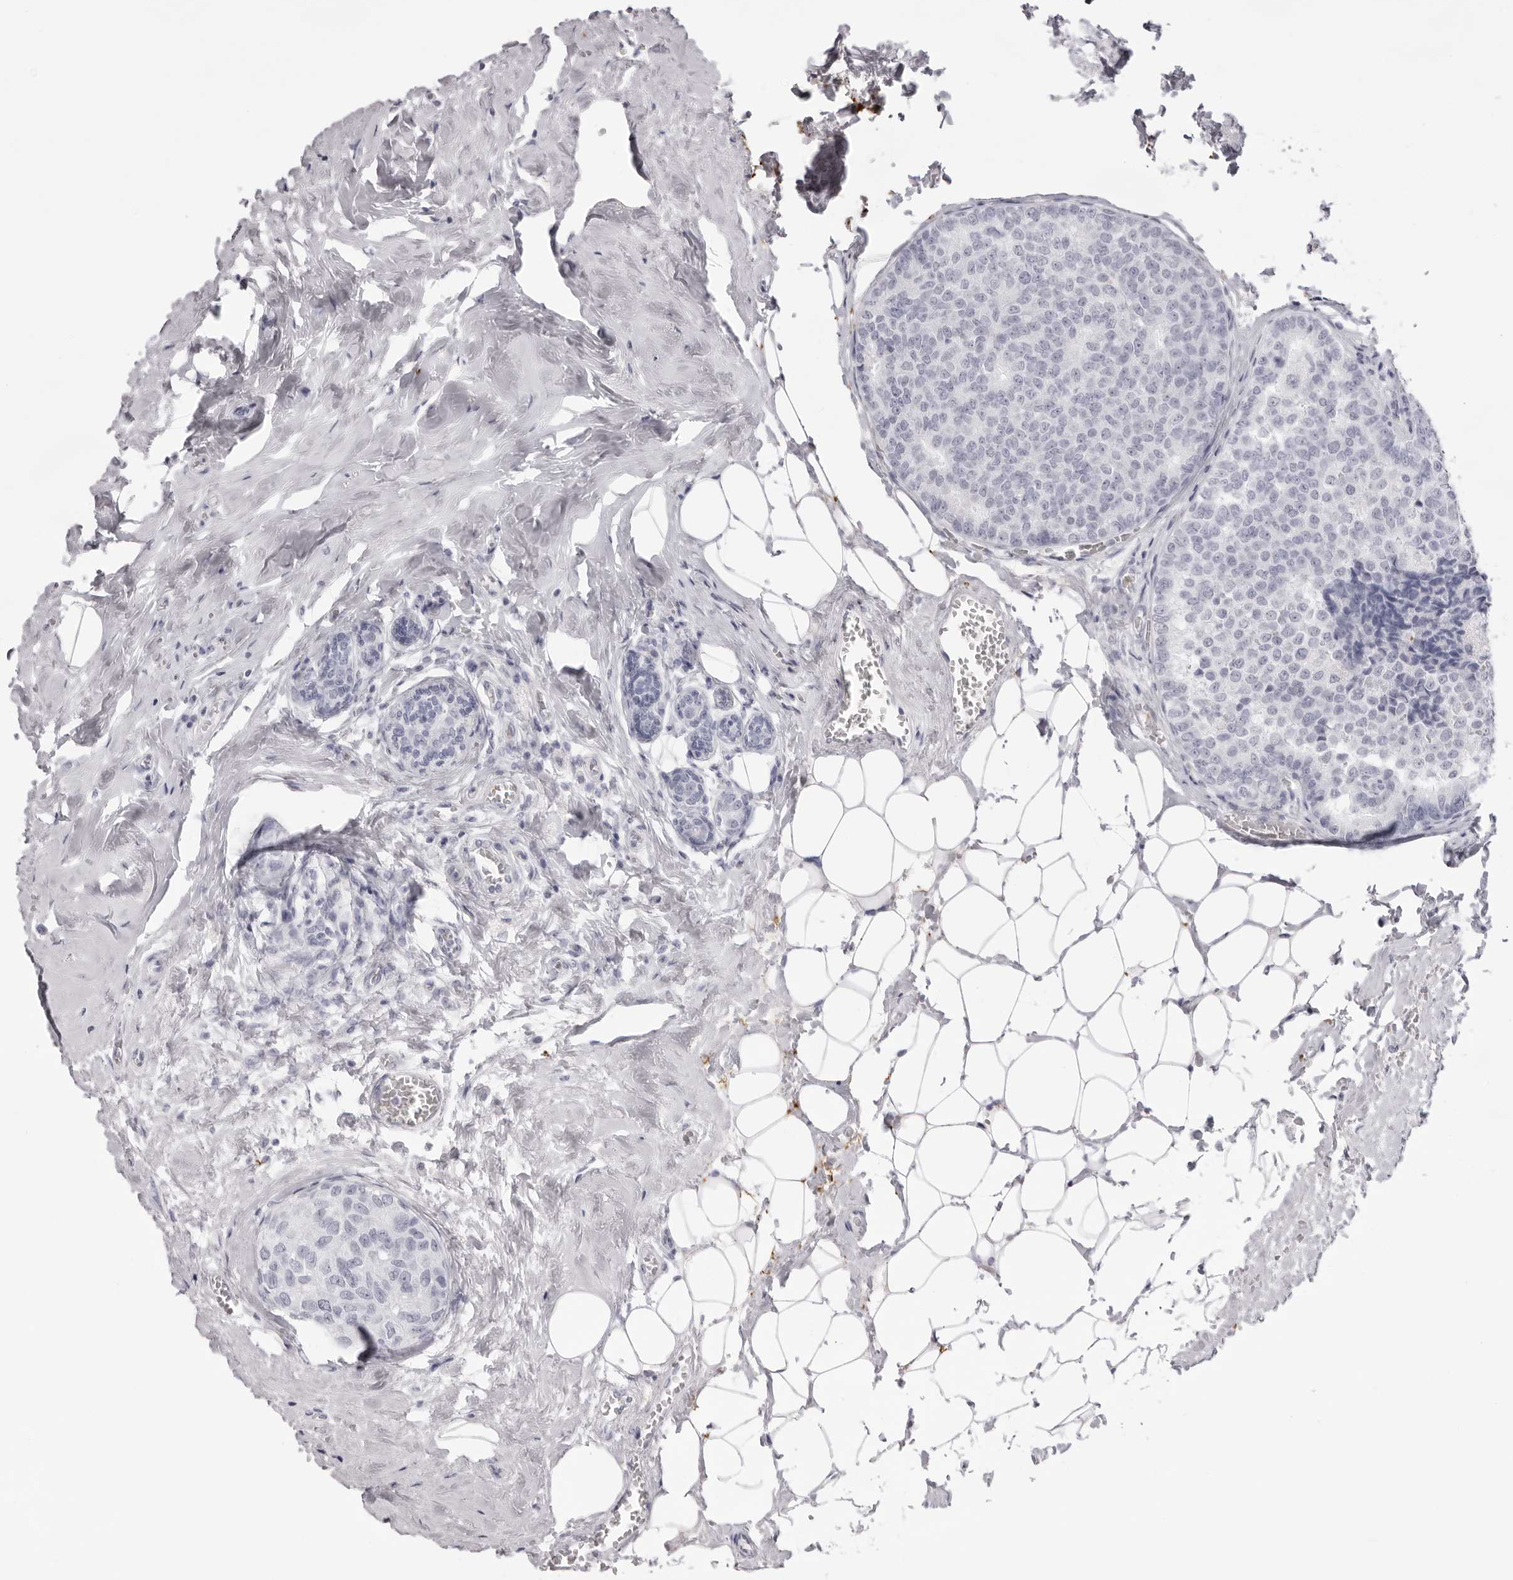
{"staining": {"intensity": "negative", "quantity": "none", "location": "none"}, "tissue": "breast cancer", "cell_type": "Tumor cells", "image_type": "cancer", "snomed": [{"axis": "morphology", "description": "Normal tissue, NOS"}, {"axis": "morphology", "description": "Duct carcinoma"}, {"axis": "topography", "description": "Breast"}], "caption": "Protein analysis of breast intraductal carcinoma shows no significant positivity in tumor cells. The staining is performed using DAB (3,3'-diaminobenzidine) brown chromogen with nuclei counter-stained in using hematoxylin.", "gene": "SPTA1", "patient": {"sex": "female", "age": 43}}